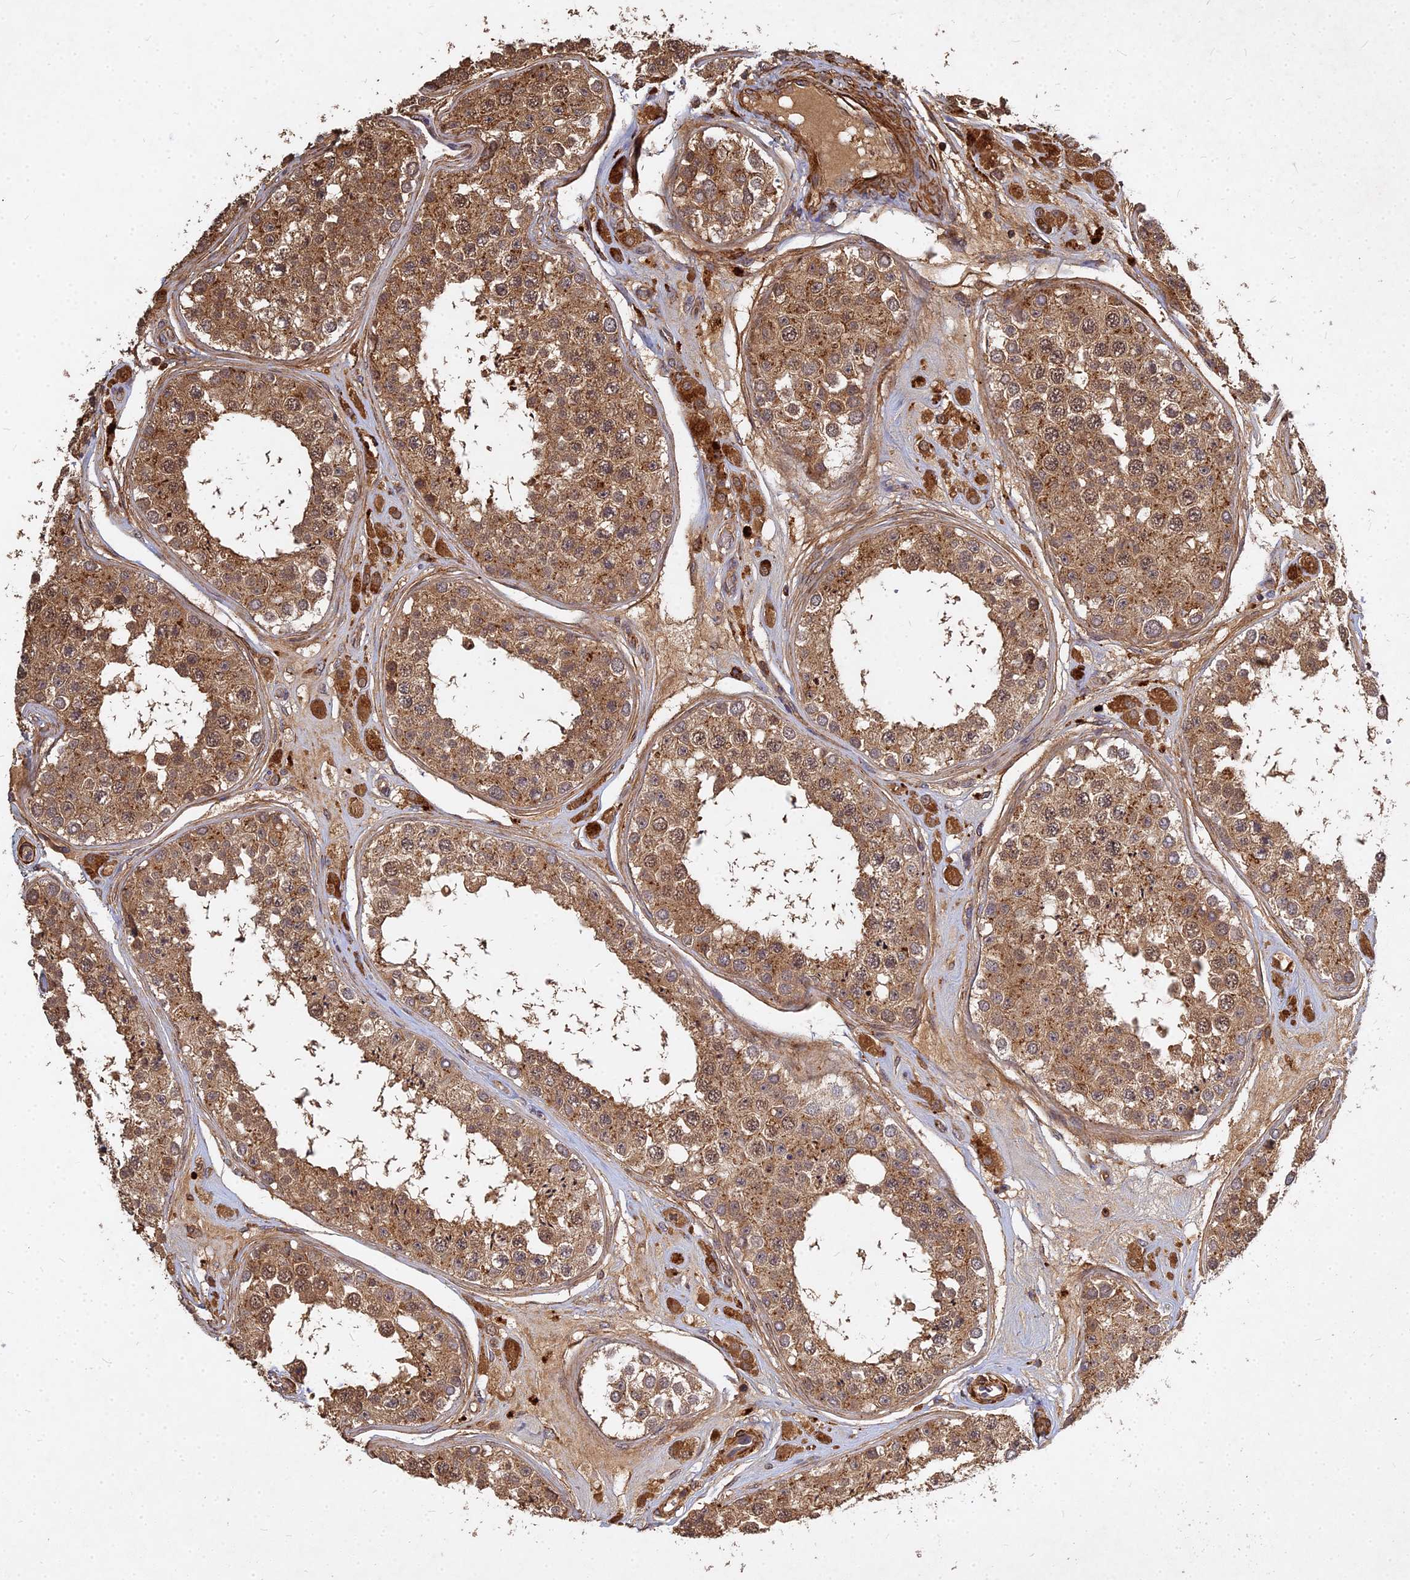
{"staining": {"intensity": "strong", "quantity": ">75%", "location": "cytoplasmic/membranous,nuclear"}, "tissue": "testis", "cell_type": "Cells in seminiferous ducts", "image_type": "normal", "snomed": [{"axis": "morphology", "description": "Normal tissue, NOS"}, {"axis": "topography", "description": "Testis"}], "caption": "Immunohistochemistry photomicrograph of benign testis: testis stained using immunohistochemistry exhibits high levels of strong protein expression localized specifically in the cytoplasmic/membranous,nuclear of cells in seminiferous ducts, appearing as a cytoplasmic/membranous,nuclear brown color.", "gene": "UBE2W", "patient": {"sex": "male", "age": 25}}